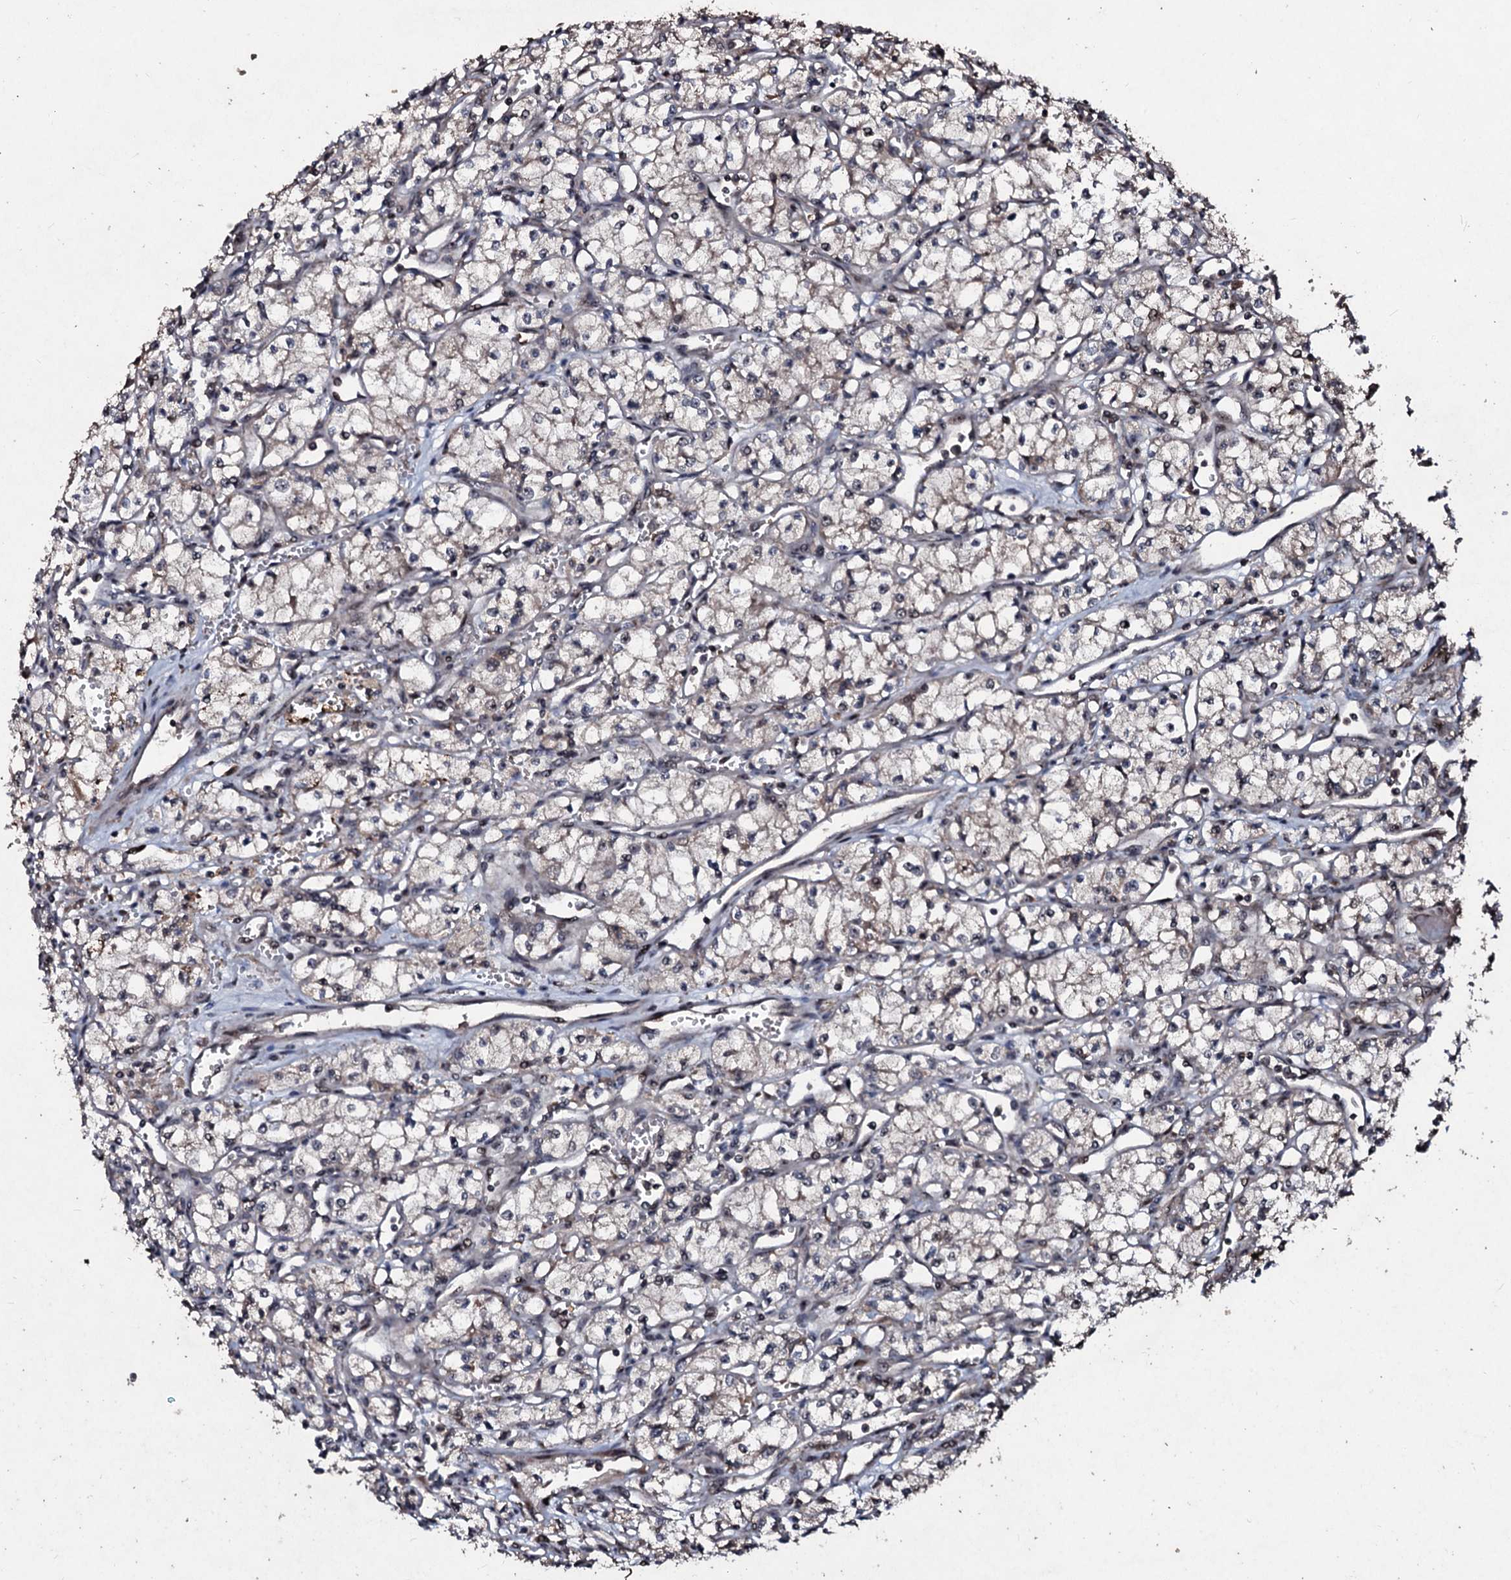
{"staining": {"intensity": "negative", "quantity": "none", "location": "none"}, "tissue": "renal cancer", "cell_type": "Tumor cells", "image_type": "cancer", "snomed": [{"axis": "morphology", "description": "Adenocarcinoma, NOS"}, {"axis": "topography", "description": "Kidney"}], "caption": "This is a photomicrograph of immunohistochemistry staining of renal adenocarcinoma, which shows no positivity in tumor cells.", "gene": "SUPT7L", "patient": {"sex": "male", "age": 59}}